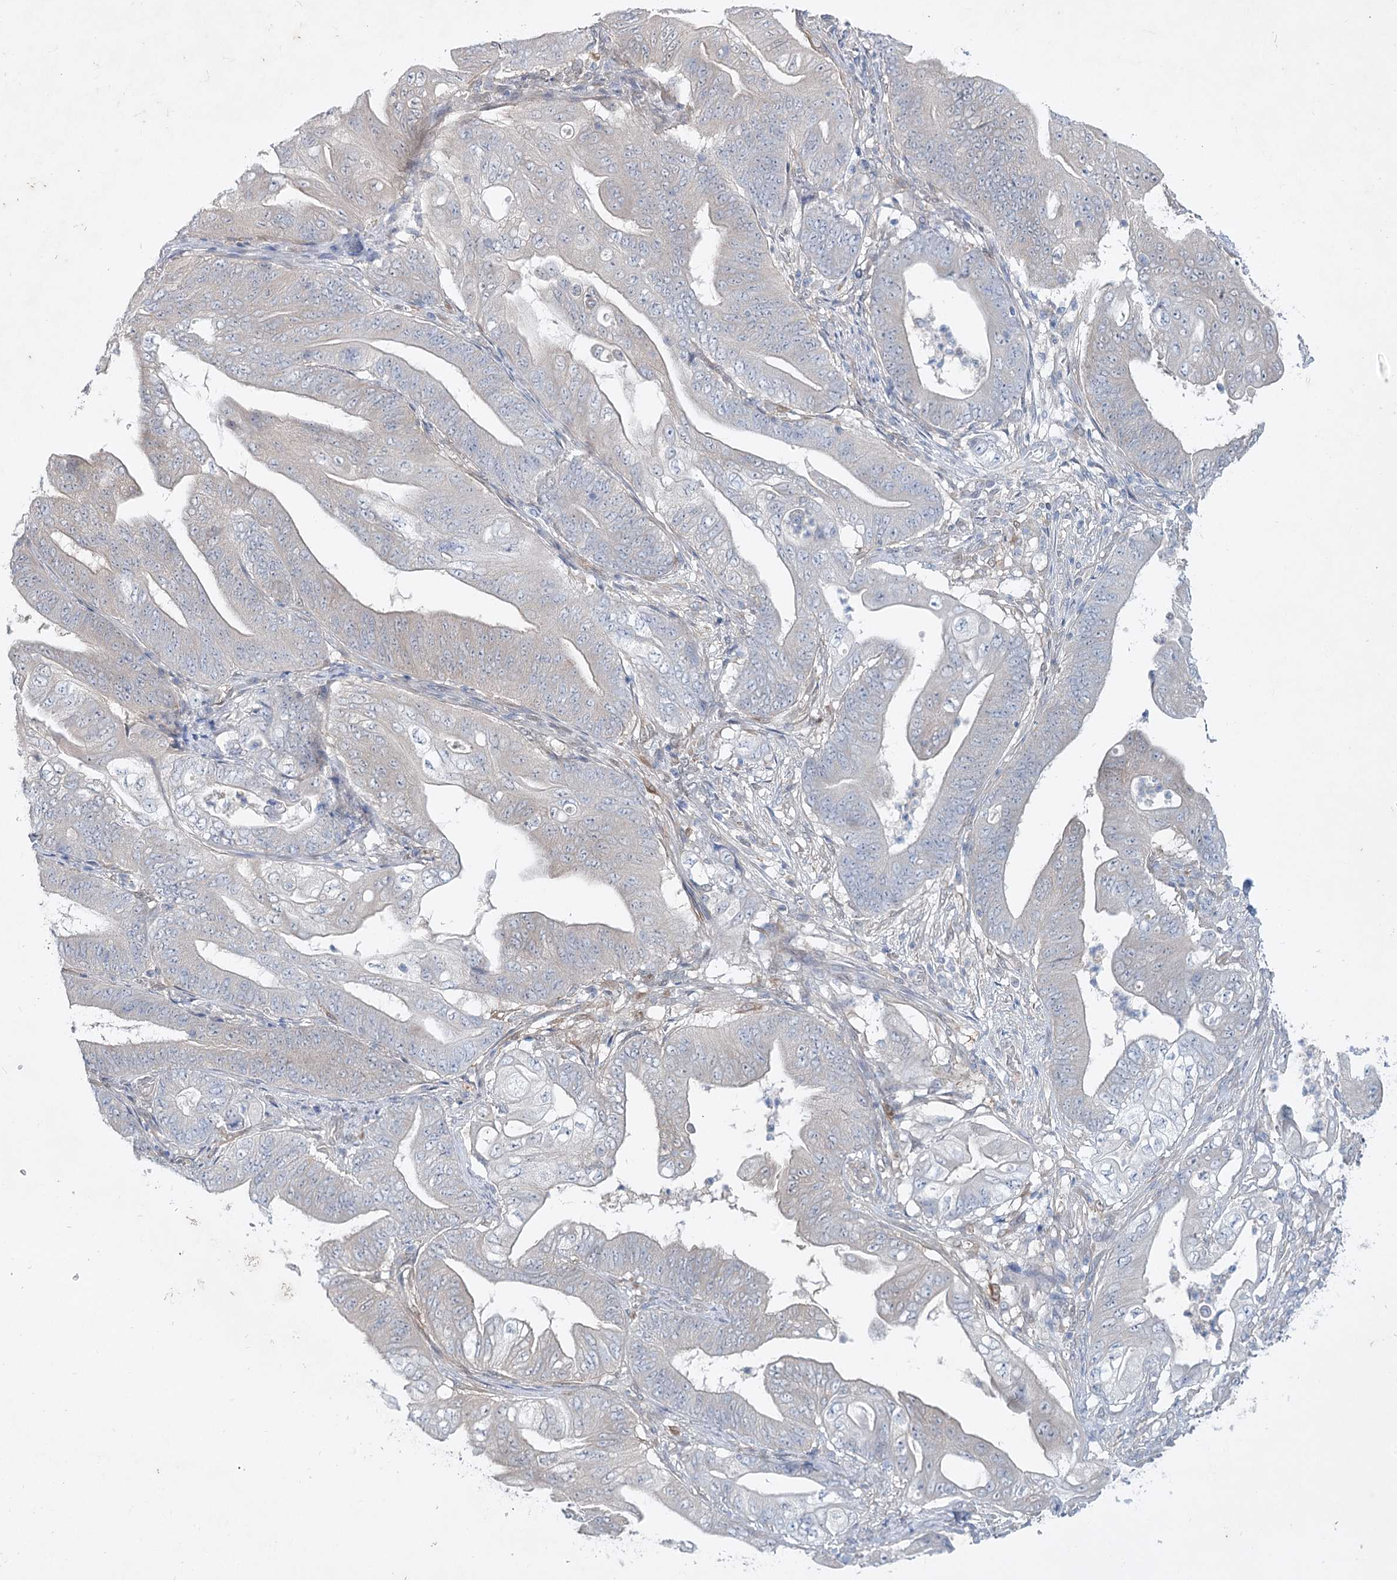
{"staining": {"intensity": "negative", "quantity": "none", "location": "none"}, "tissue": "stomach cancer", "cell_type": "Tumor cells", "image_type": "cancer", "snomed": [{"axis": "morphology", "description": "Adenocarcinoma, NOS"}, {"axis": "topography", "description": "Stomach"}], "caption": "DAB (3,3'-diaminobenzidine) immunohistochemical staining of human adenocarcinoma (stomach) exhibits no significant expression in tumor cells.", "gene": "AAMDC", "patient": {"sex": "female", "age": 73}}